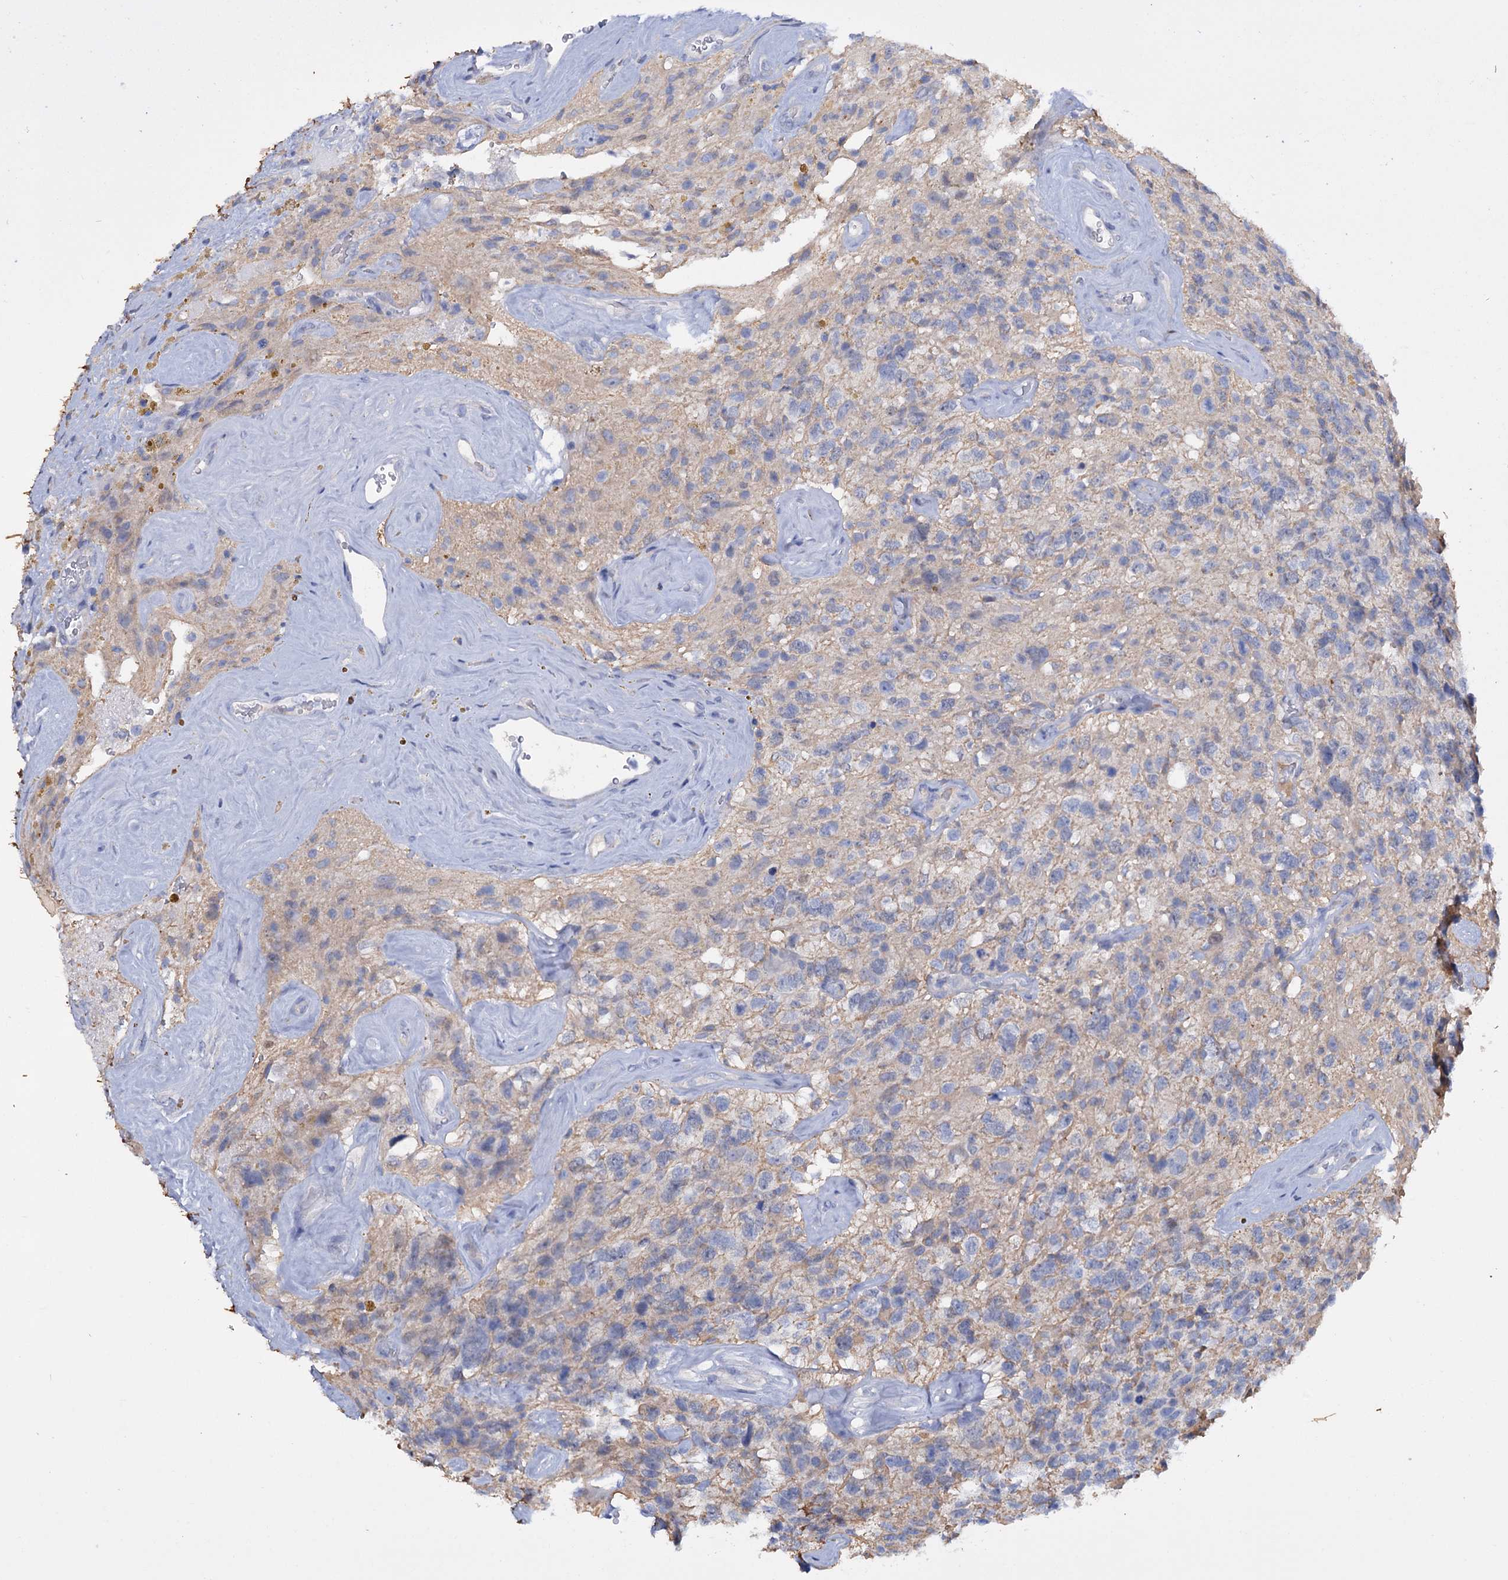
{"staining": {"intensity": "negative", "quantity": "none", "location": "none"}, "tissue": "glioma", "cell_type": "Tumor cells", "image_type": "cancer", "snomed": [{"axis": "morphology", "description": "Glioma, malignant, High grade"}, {"axis": "topography", "description": "Brain"}], "caption": "Glioma was stained to show a protein in brown. There is no significant positivity in tumor cells.", "gene": "FAM111B", "patient": {"sex": "male", "age": 69}}